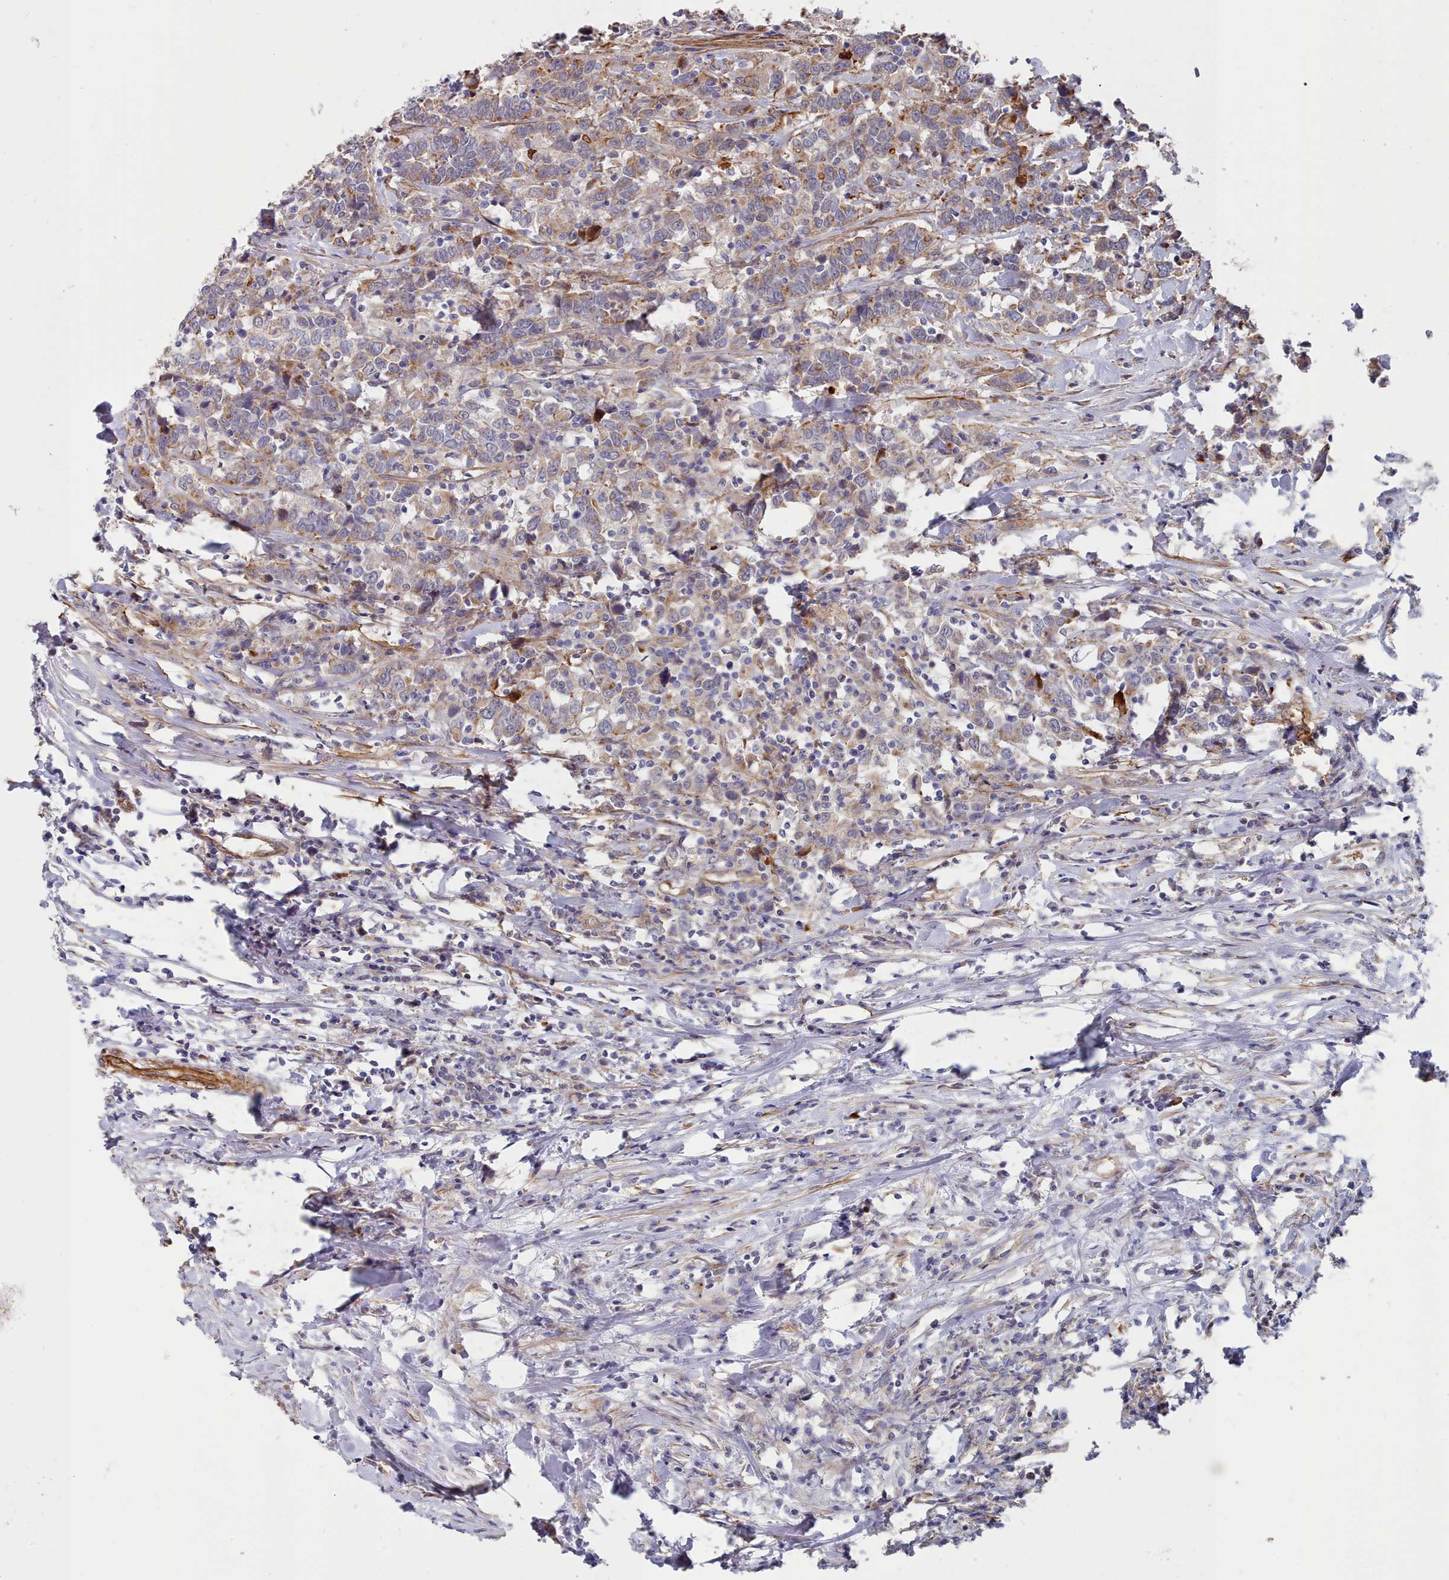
{"staining": {"intensity": "weak", "quantity": ">75%", "location": "cytoplasmic/membranous"}, "tissue": "urothelial cancer", "cell_type": "Tumor cells", "image_type": "cancer", "snomed": [{"axis": "morphology", "description": "Urothelial carcinoma, High grade"}, {"axis": "topography", "description": "Urinary bladder"}], "caption": "Immunohistochemistry (IHC) staining of urothelial cancer, which displays low levels of weak cytoplasmic/membranous expression in approximately >75% of tumor cells indicating weak cytoplasmic/membranous protein positivity. The staining was performed using DAB (3,3'-diaminobenzidine) (brown) for protein detection and nuclei were counterstained in hematoxylin (blue).", "gene": "G6PC1", "patient": {"sex": "male", "age": 61}}